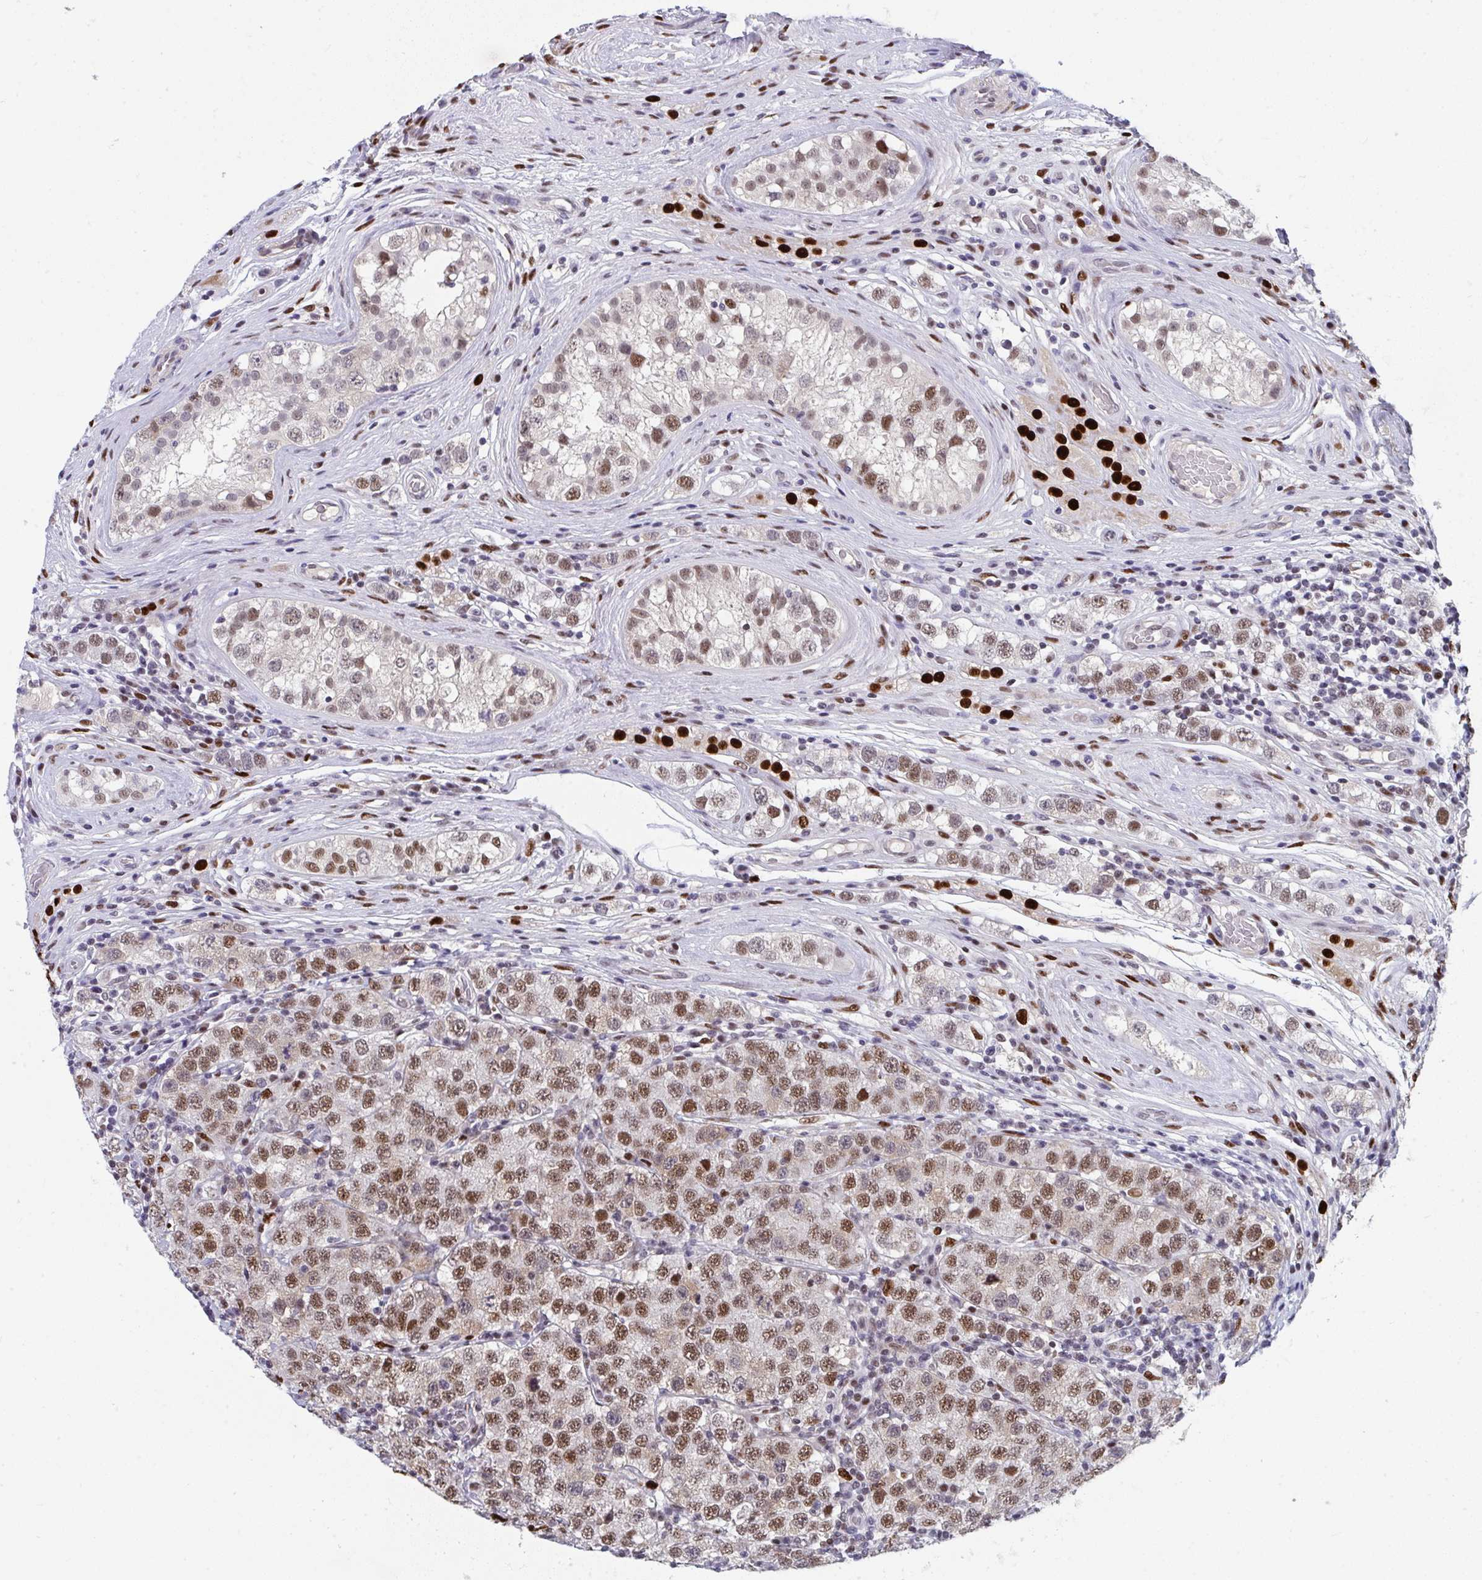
{"staining": {"intensity": "moderate", "quantity": ">75%", "location": "nuclear"}, "tissue": "testis cancer", "cell_type": "Tumor cells", "image_type": "cancer", "snomed": [{"axis": "morphology", "description": "Seminoma, NOS"}, {"axis": "topography", "description": "Testis"}], "caption": "This is an image of immunohistochemistry staining of testis seminoma, which shows moderate expression in the nuclear of tumor cells.", "gene": "JDP2", "patient": {"sex": "male", "age": 34}}